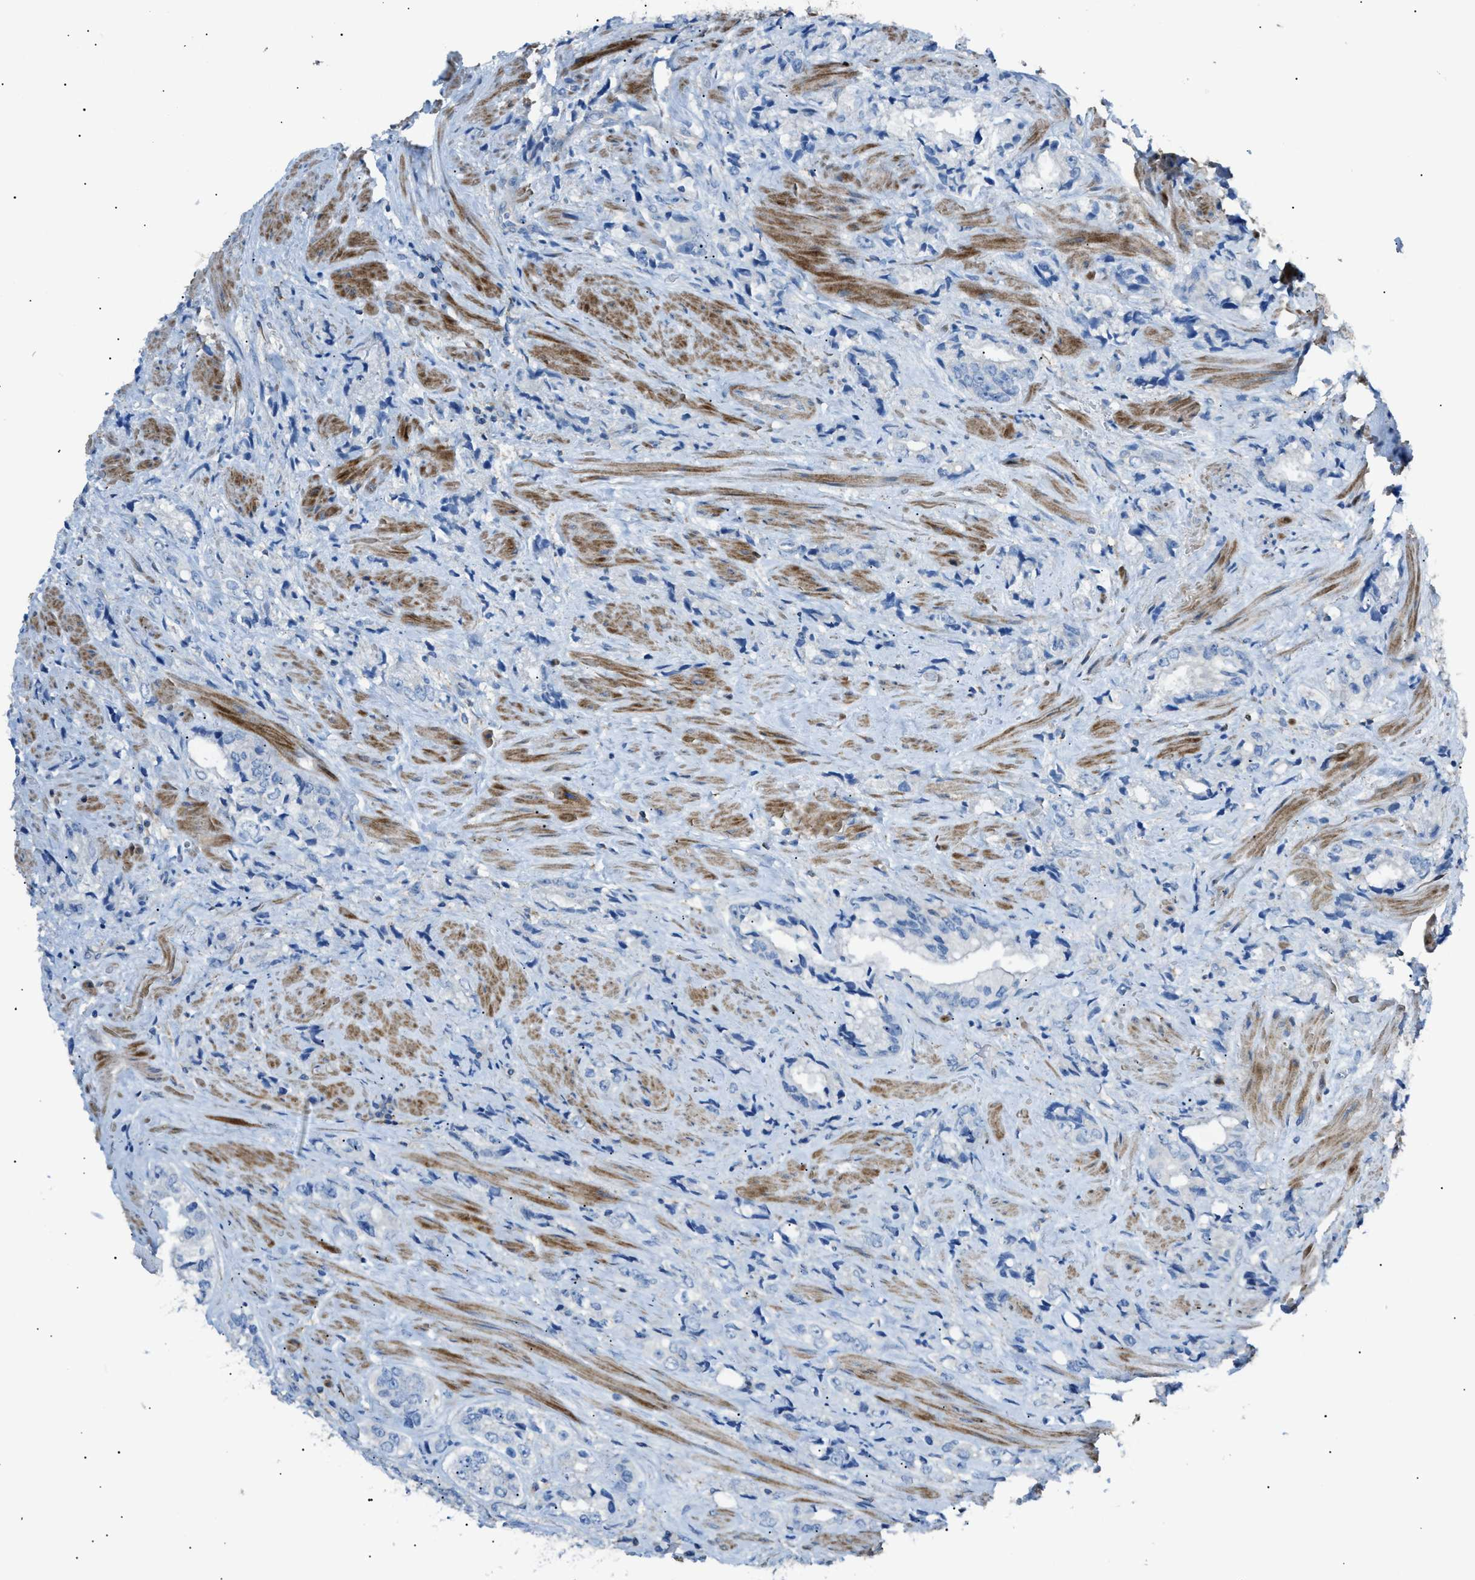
{"staining": {"intensity": "negative", "quantity": "none", "location": "none"}, "tissue": "prostate cancer", "cell_type": "Tumor cells", "image_type": "cancer", "snomed": [{"axis": "morphology", "description": "Adenocarcinoma, High grade"}, {"axis": "topography", "description": "Prostate"}], "caption": "DAB (3,3'-diaminobenzidine) immunohistochemical staining of human prostate cancer (high-grade adenocarcinoma) displays no significant staining in tumor cells. (DAB (3,3'-diaminobenzidine) immunohistochemistry (IHC), high magnification).", "gene": "NCK2", "patient": {"sex": "male", "age": 61}}